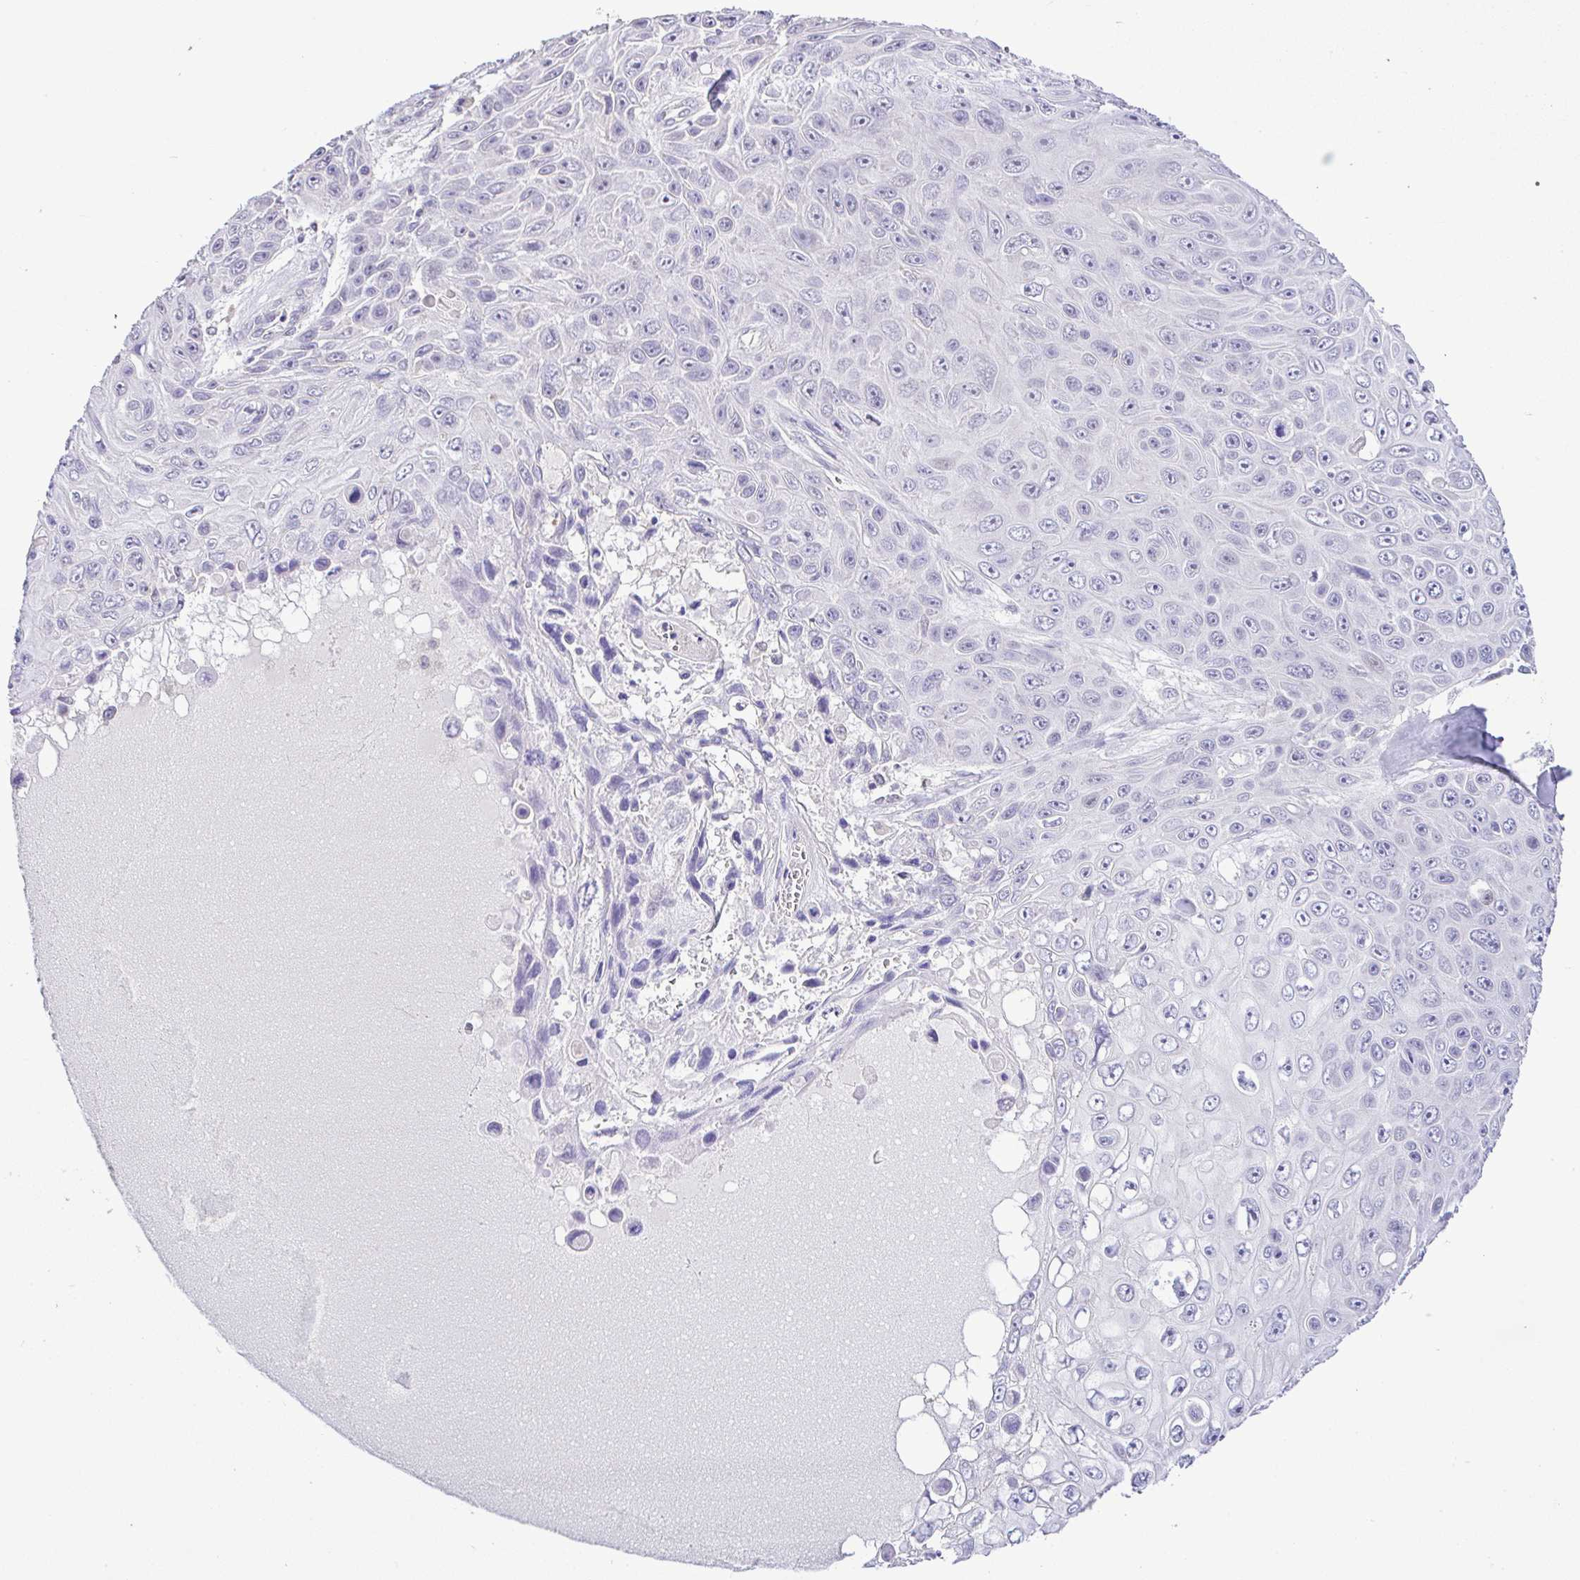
{"staining": {"intensity": "negative", "quantity": "none", "location": "none"}, "tissue": "skin cancer", "cell_type": "Tumor cells", "image_type": "cancer", "snomed": [{"axis": "morphology", "description": "Squamous cell carcinoma, NOS"}, {"axis": "topography", "description": "Skin"}], "caption": "Immunohistochemistry micrograph of skin cancer (squamous cell carcinoma) stained for a protein (brown), which displays no expression in tumor cells.", "gene": "CTU1", "patient": {"sex": "male", "age": 82}}